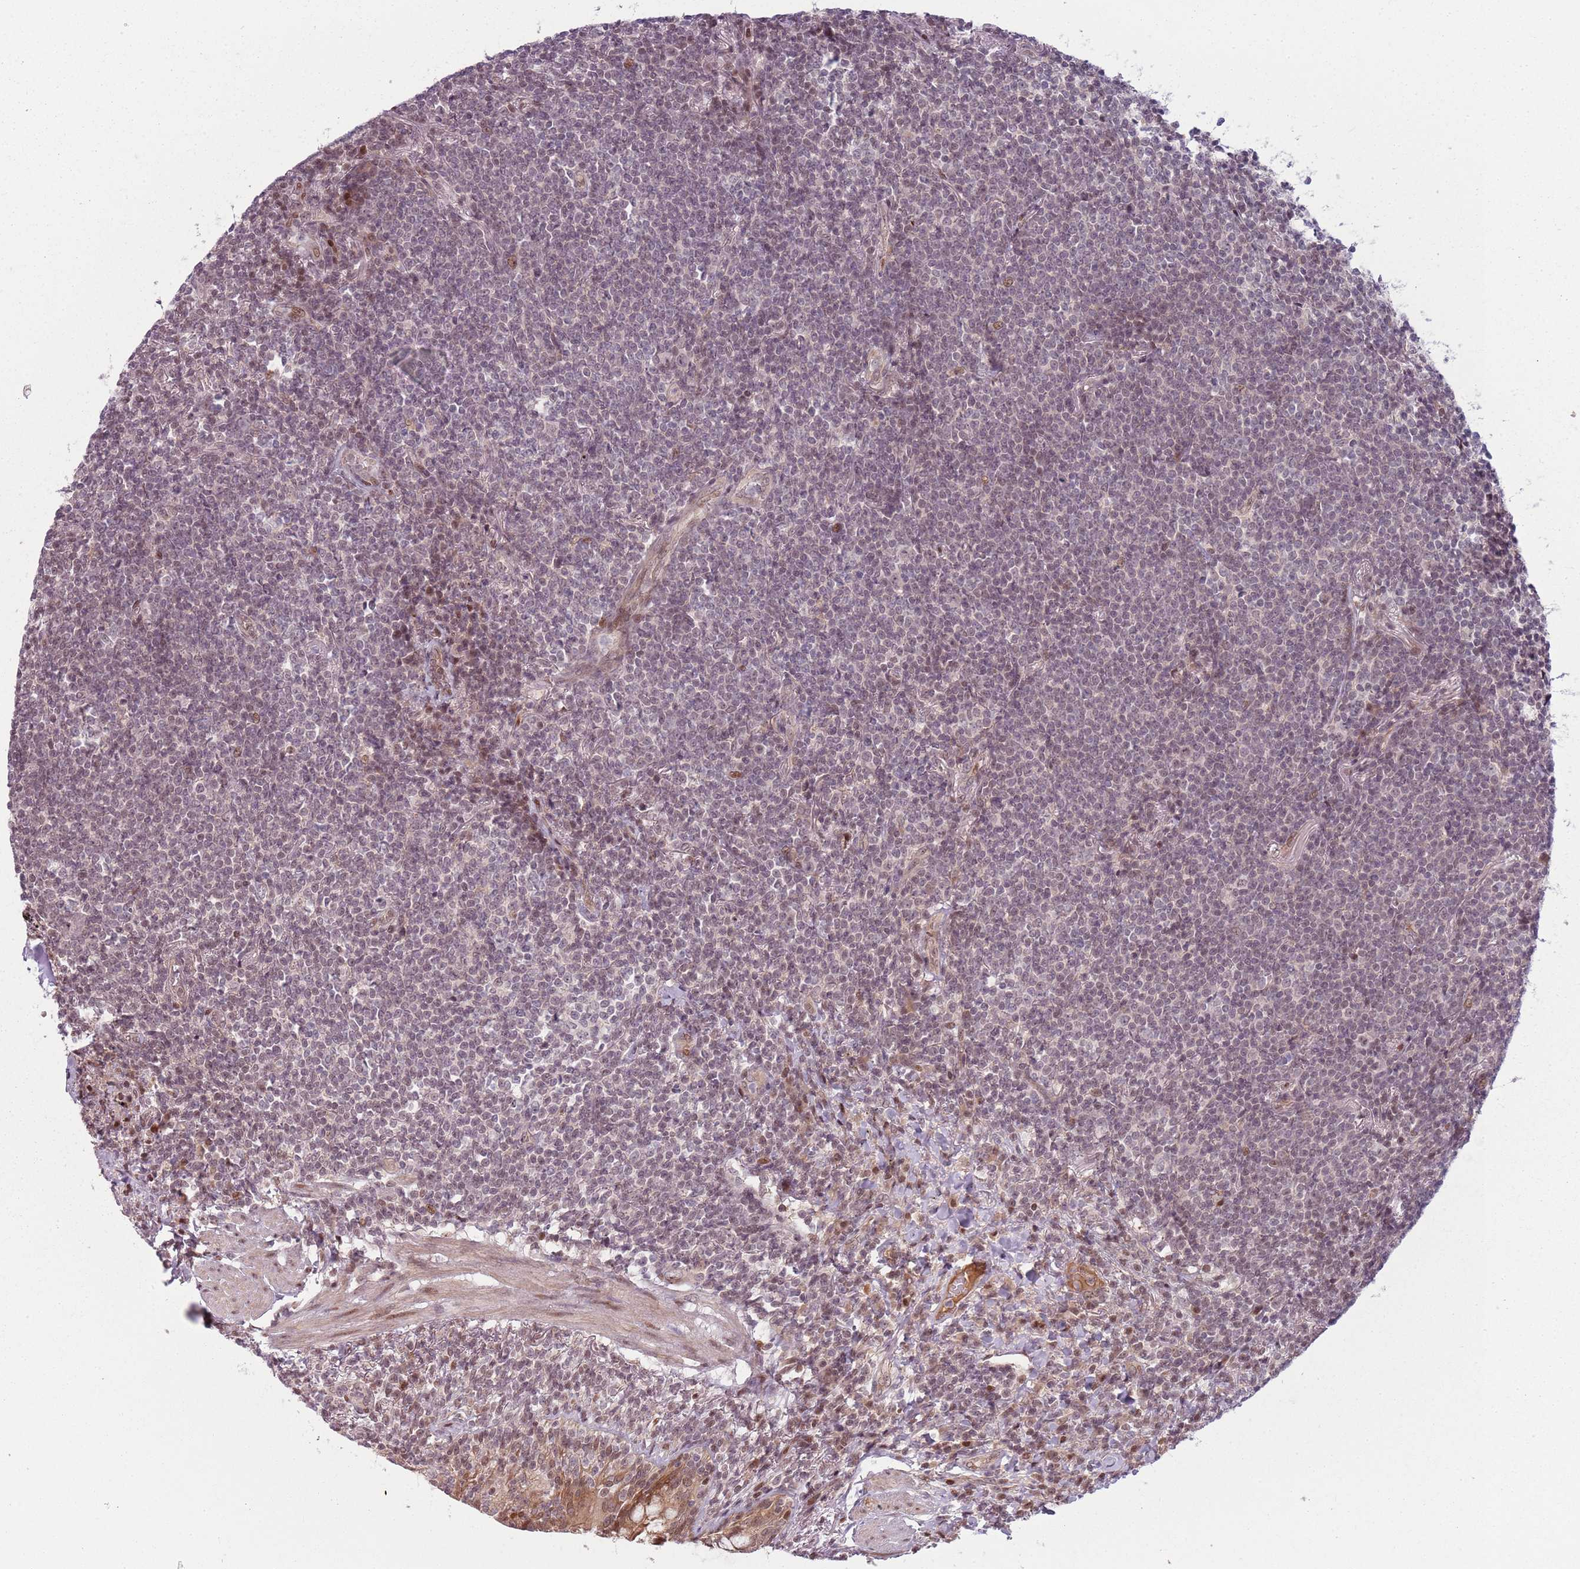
{"staining": {"intensity": "weak", "quantity": "25%-75%", "location": "nuclear"}, "tissue": "lymphoma", "cell_type": "Tumor cells", "image_type": "cancer", "snomed": [{"axis": "morphology", "description": "Malignant lymphoma, non-Hodgkin's type, Low grade"}, {"axis": "topography", "description": "Lung"}], "caption": "Immunohistochemistry (IHC) micrograph of neoplastic tissue: lymphoma stained using immunohistochemistry exhibits low levels of weak protein expression localized specifically in the nuclear of tumor cells, appearing as a nuclear brown color.", "gene": "ADGRG1", "patient": {"sex": "female", "age": 71}}